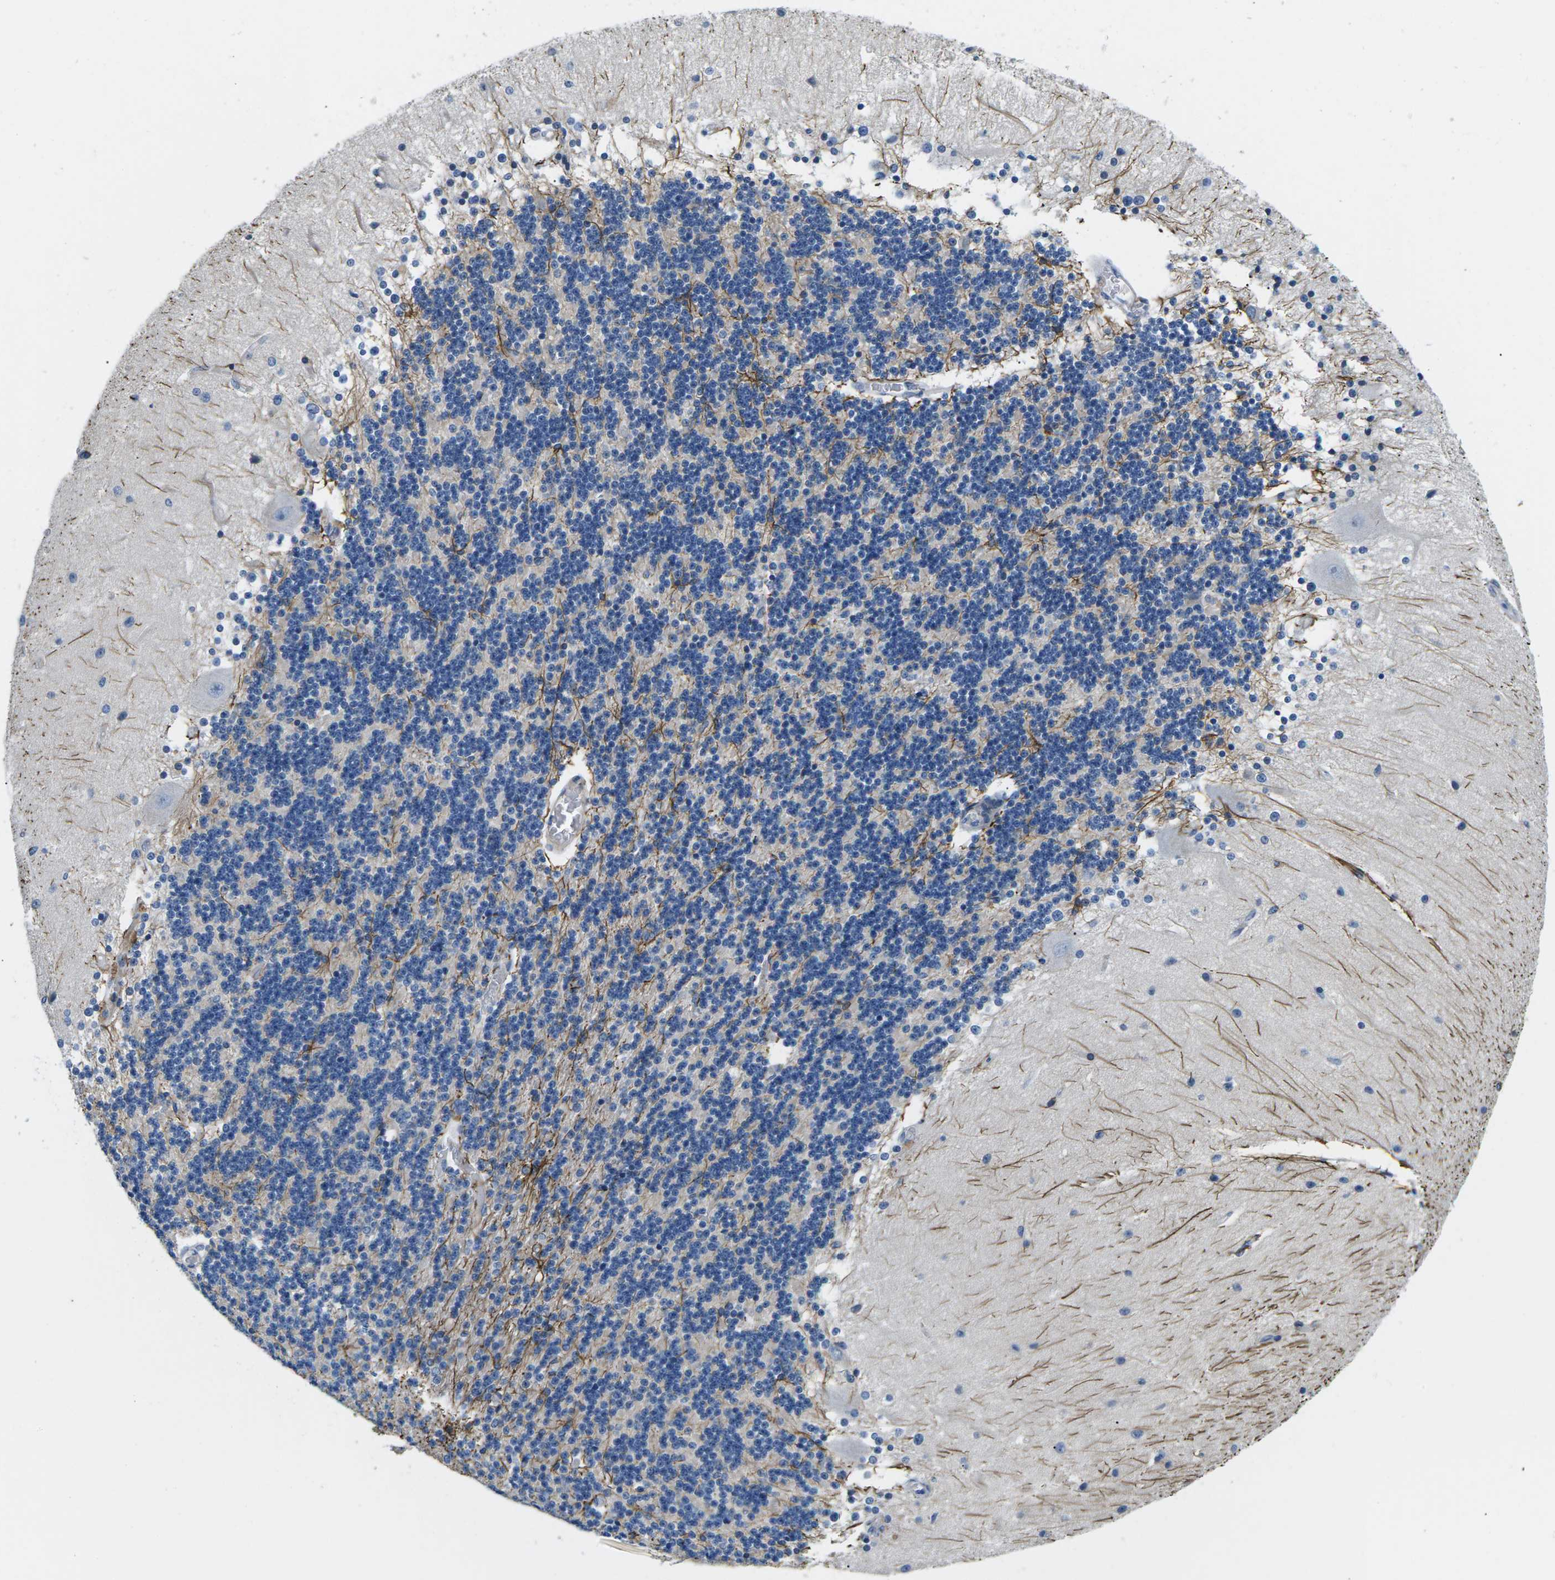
{"staining": {"intensity": "negative", "quantity": "none", "location": "none"}, "tissue": "cerebellum", "cell_type": "Cells in granular layer", "image_type": "normal", "snomed": [{"axis": "morphology", "description": "Normal tissue, NOS"}, {"axis": "topography", "description": "Cerebellum"}], "caption": "Immunohistochemical staining of unremarkable cerebellum displays no significant expression in cells in granular layer.", "gene": "TSPAN2", "patient": {"sex": "female", "age": 54}}